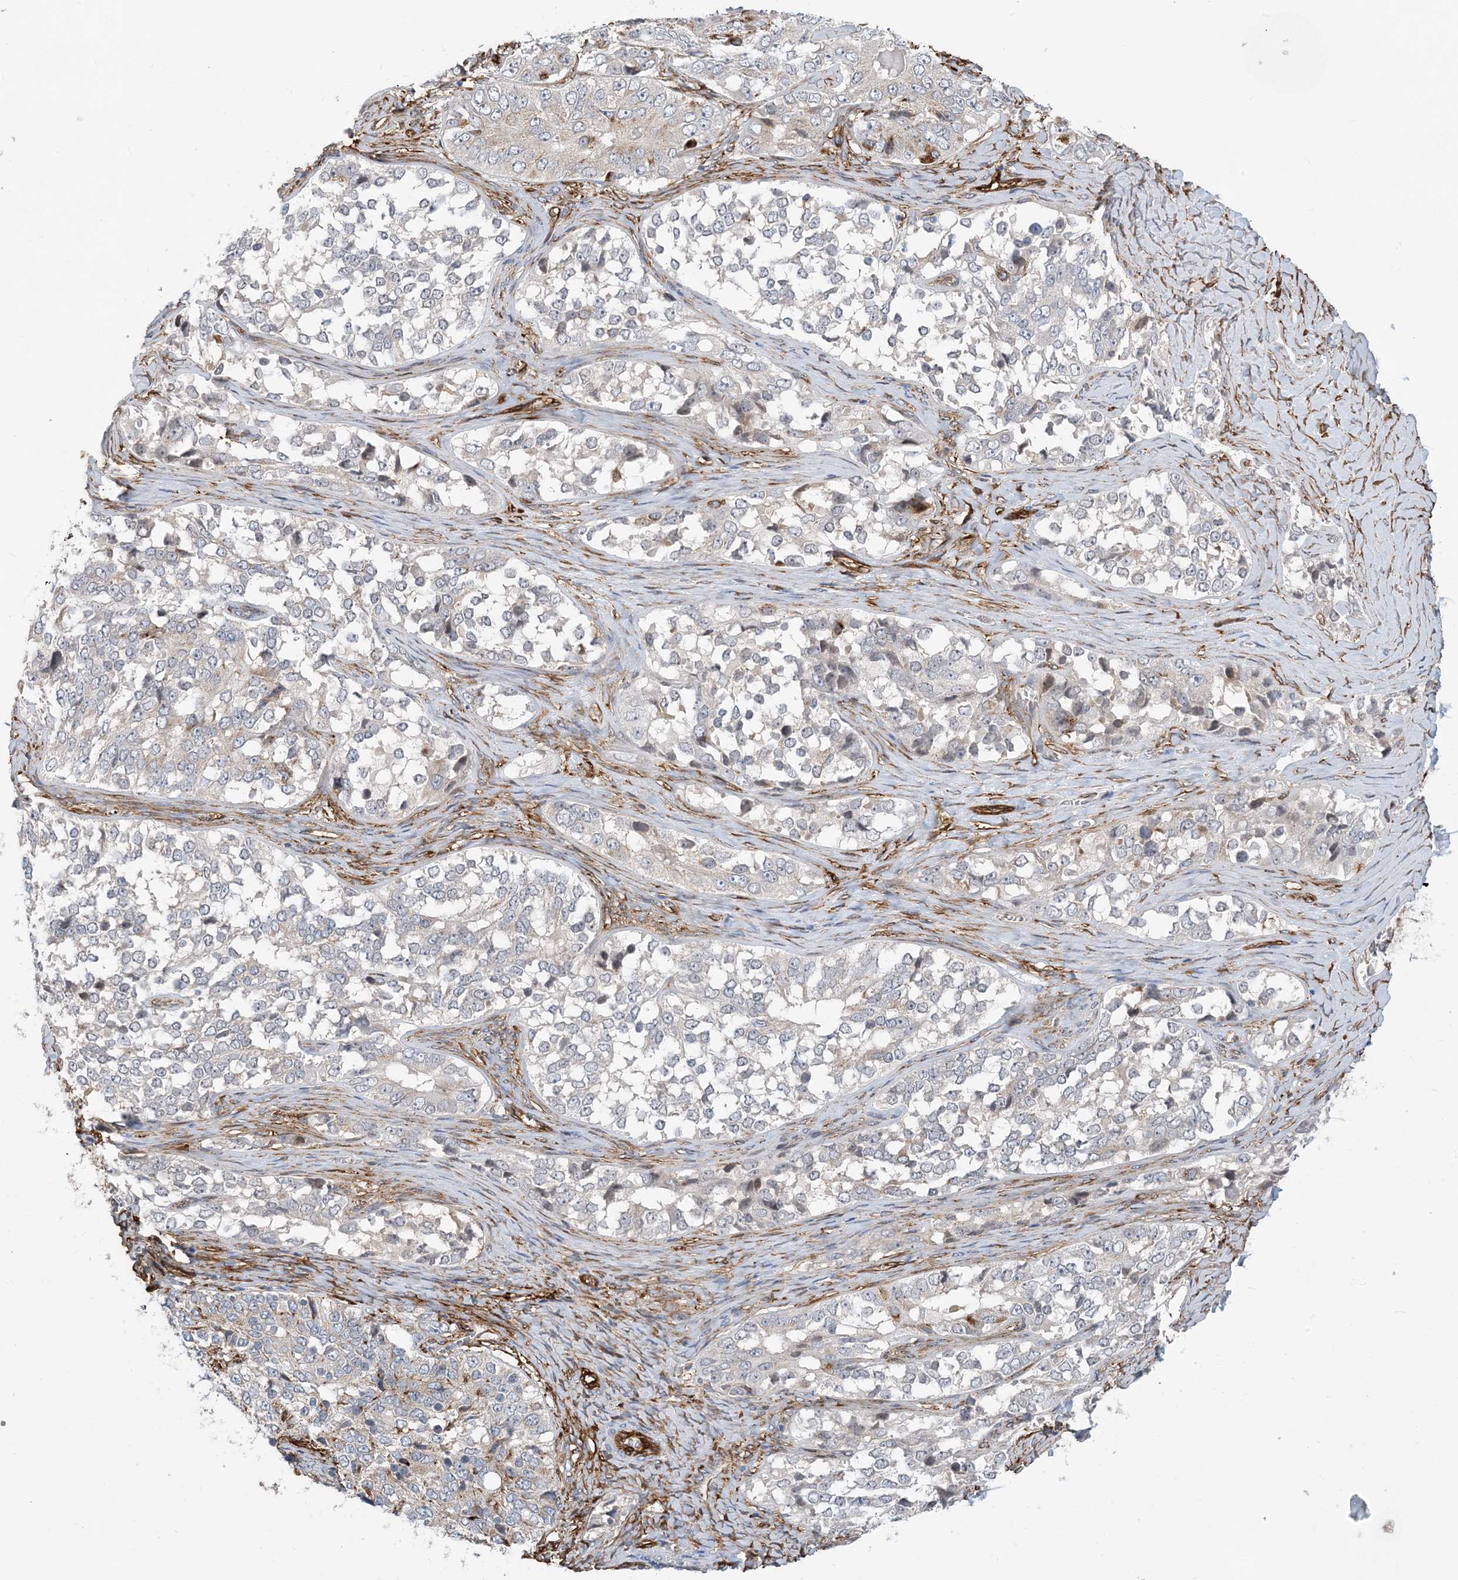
{"staining": {"intensity": "weak", "quantity": "<25%", "location": "cytoplasmic/membranous"}, "tissue": "ovarian cancer", "cell_type": "Tumor cells", "image_type": "cancer", "snomed": [{"axis": "morphology", "description": "Carcinoma, endometroid"}, {"axis": "topography", "description": "Ovary"}], "caption": "A high-resolution histopathology image shows immunohistochemistry staining of ovarian cancer, which displays no significant expression in tumor cells.", "gene": "EIF2A", "patient": {"sex": "female", "age": 51}}